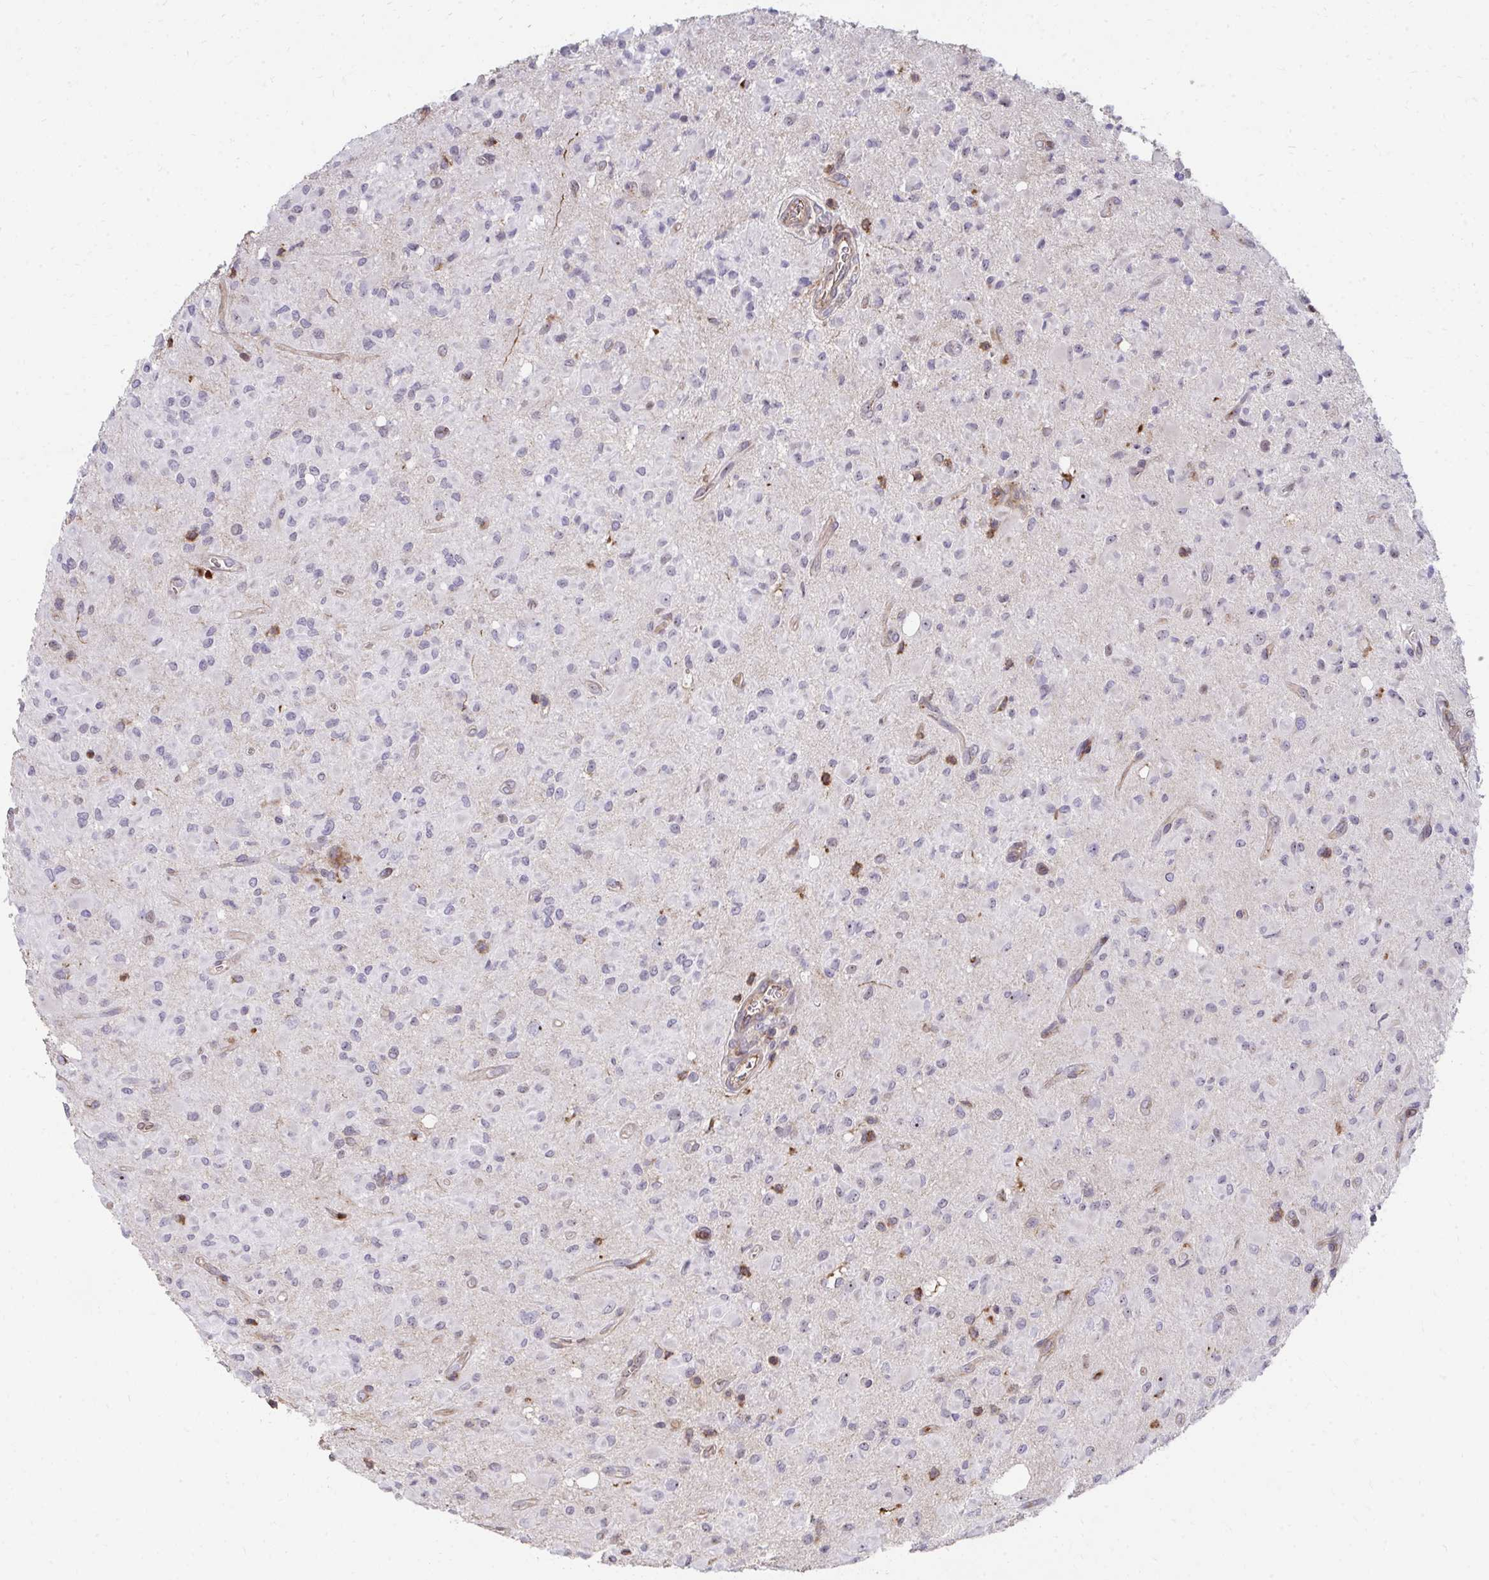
{"staining": {"intensity": "moderate", "quantity": "<25%", "location": "cytoplasmic/membranous"}, "tissue": "glioma", "cell_type": "Tumor cells", "image_type": "cancer", "snomed": [{"axis": "morphology", "description": "Glioma, malignant, Low grade"}, {"axis": "topography", "description": "Brain"}], "caption": "Tumor cells exhibit moderate cytoplasmic/membranous staining in approximately <25% of cells in glioma. The staining is performed using DAB (3,3'-diaminobenzidine) brown chromogen to label protein expression. The nuclei are counter-stained blue using hematoxylin.", "gene": "FOXN3", "patient": {"sex": "female", "age": 33}}